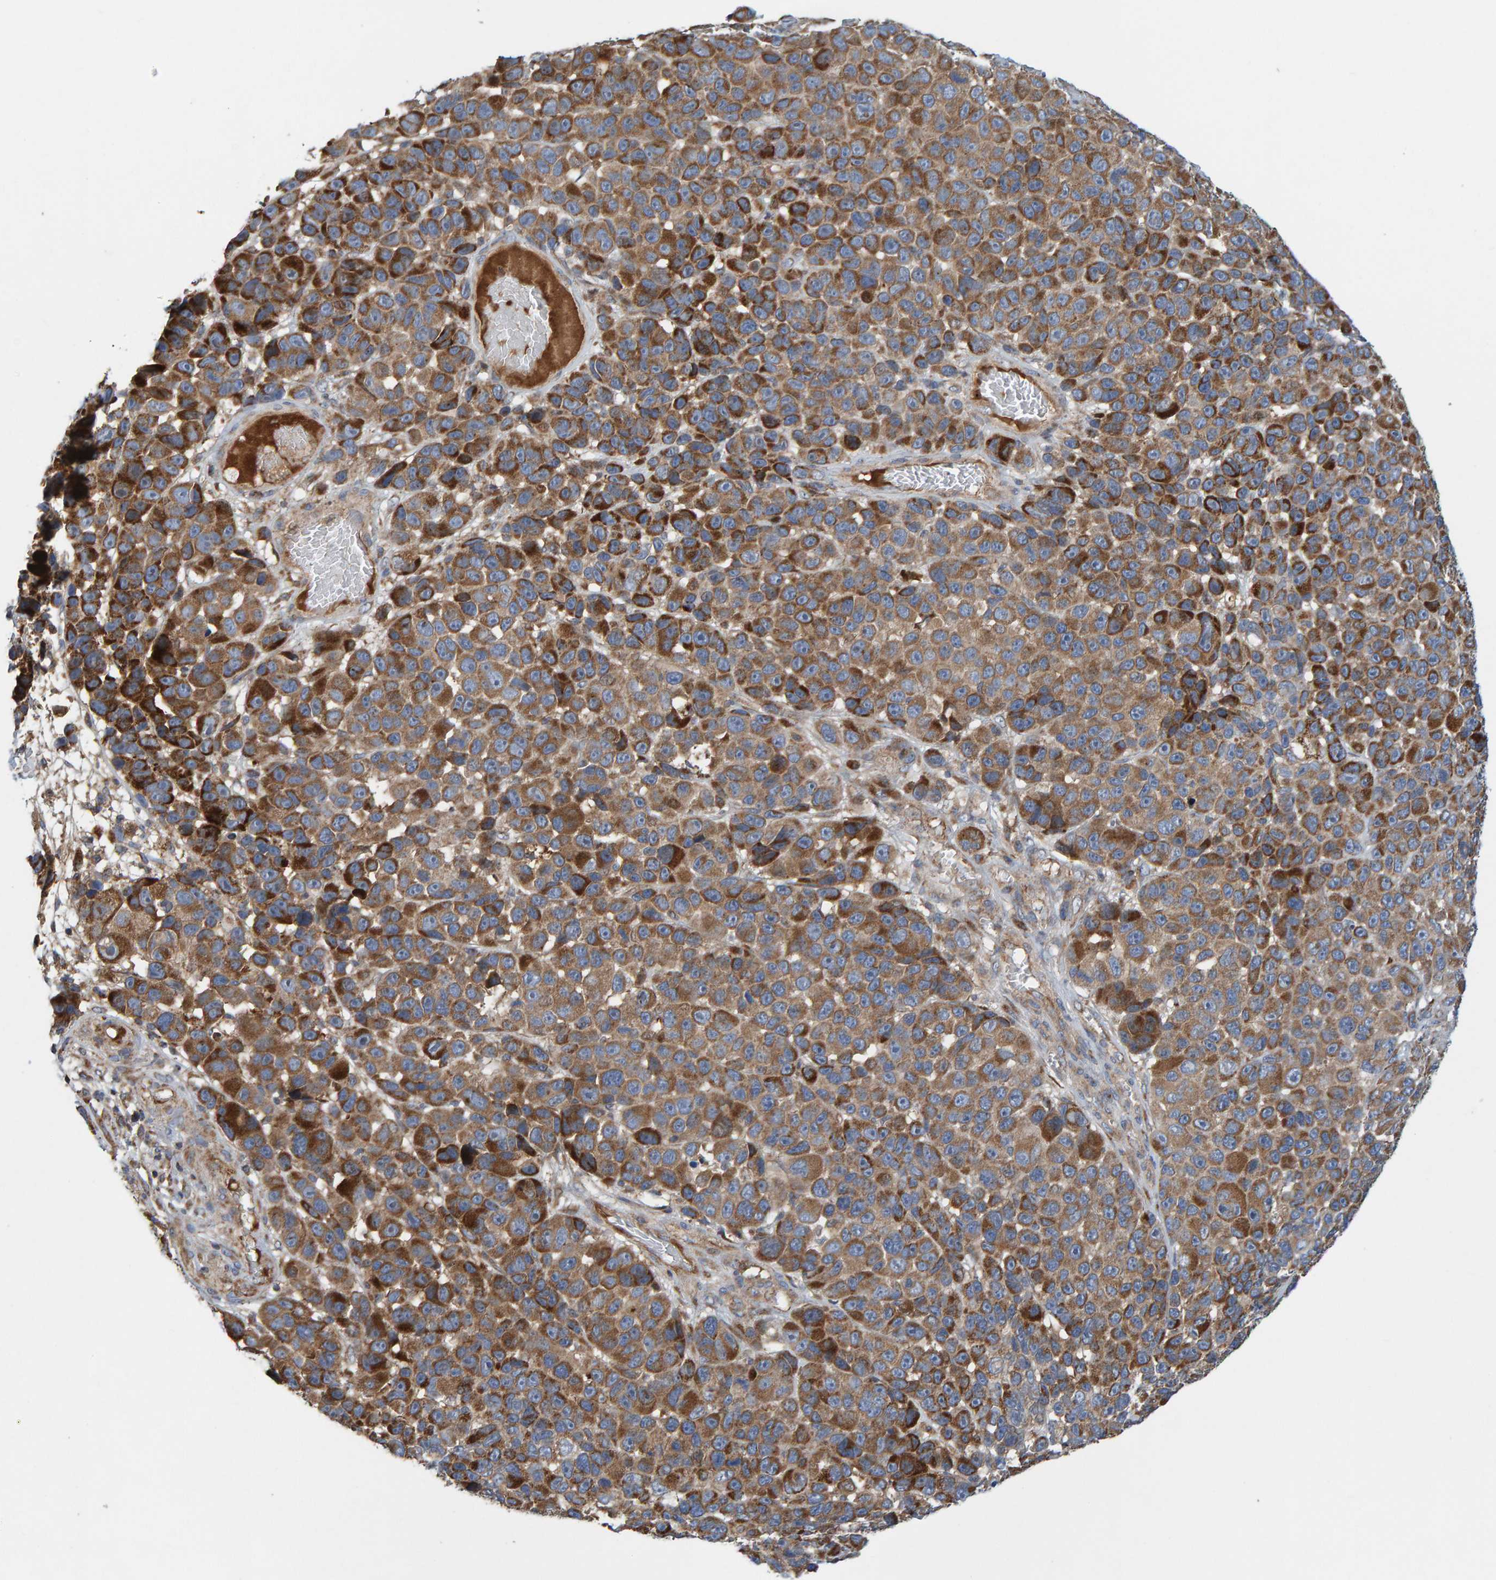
{"staining": {"intensity": "moderate", "quantity": ">75%", "location": "cytoplasmic/membranous"}, "tissue": "melanoma", "cell_type": "Tumor cells", "image_type": "cancer", "snomed": [{"axis": "morphology", "description": "Malignant melanoma, NOS"}, {"axis": "topography", "description": "Skin"}], "caption": "A photomicrograph of melanoma stained for a protein demonstrates moderate cytoplasmic/membranous brown staining in tumor cells.", "gene": "KIAA0753", "patient": {"sex": "male", "age": 53}}